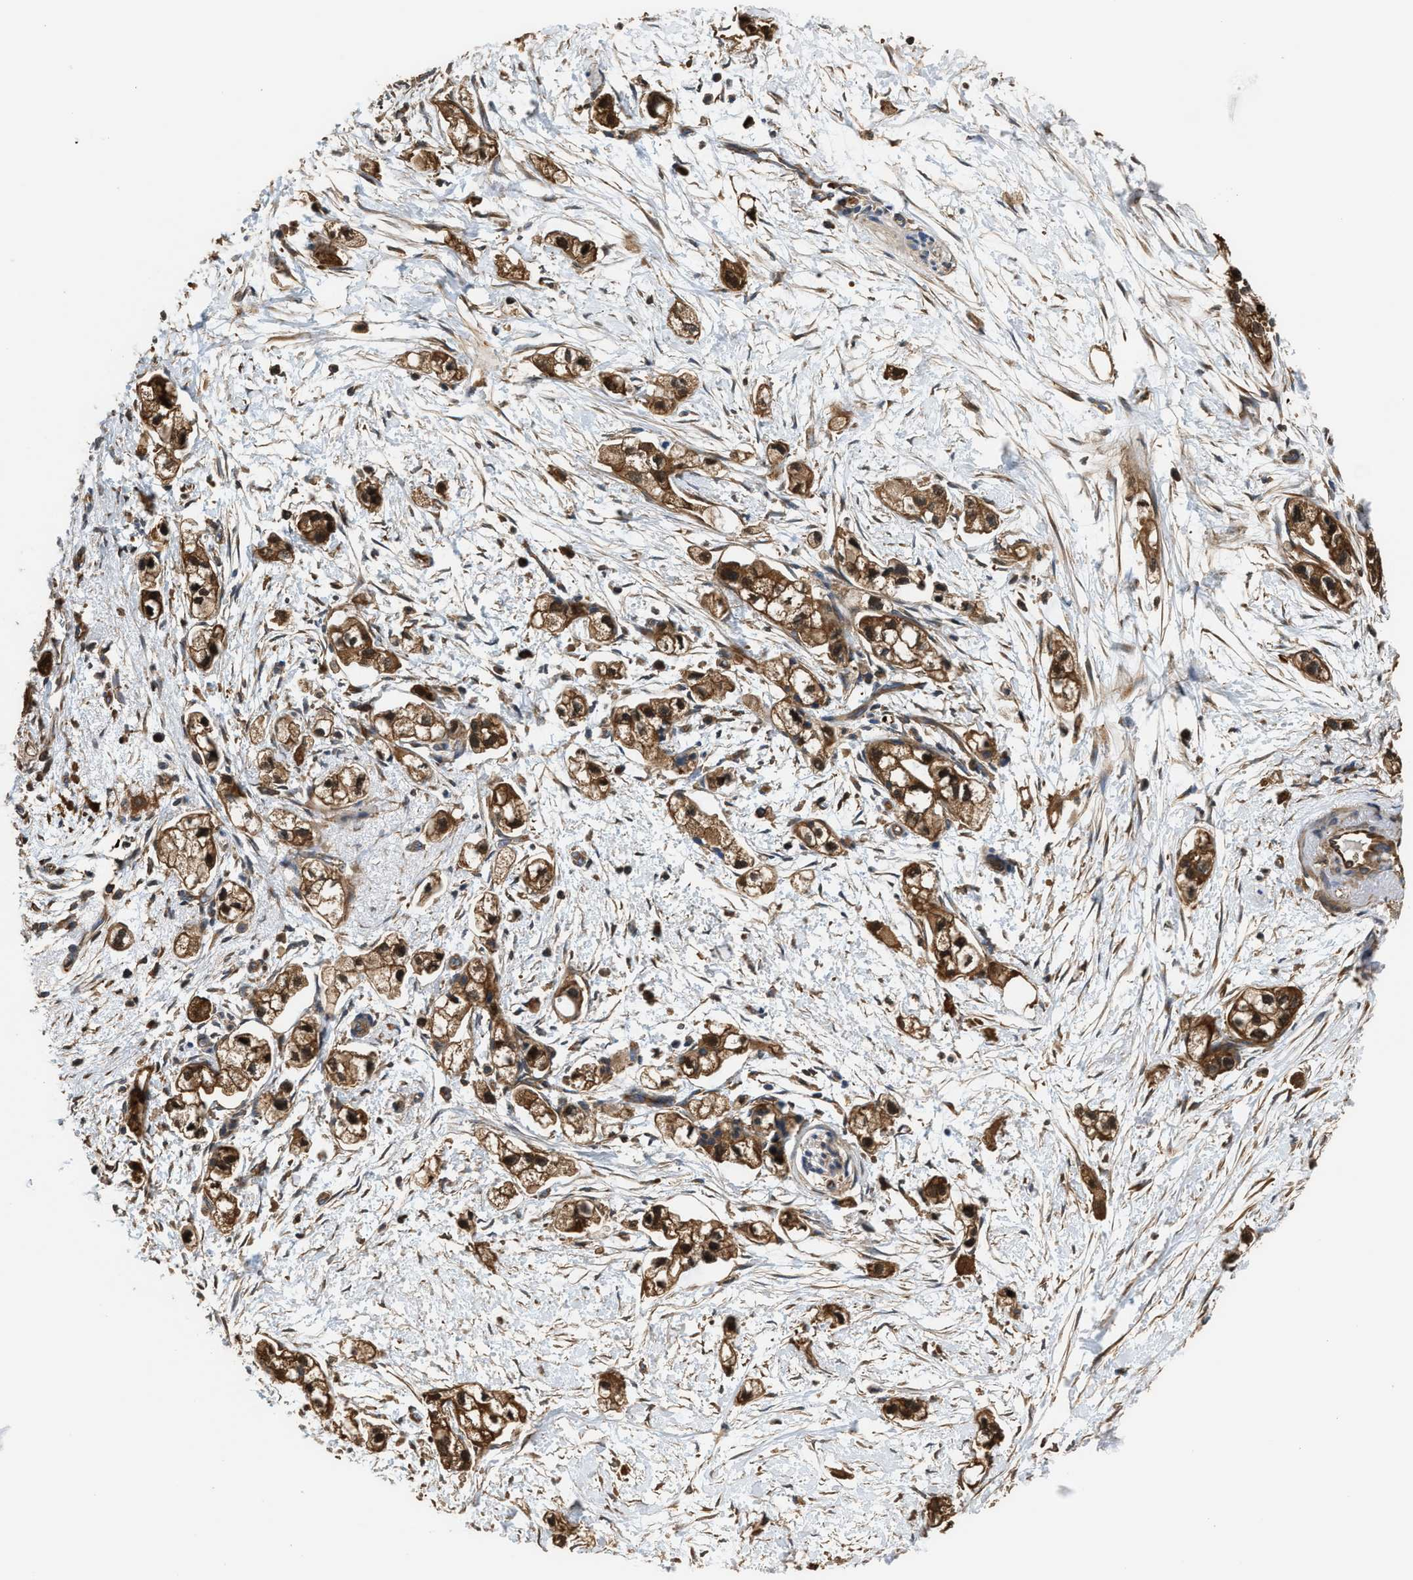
{"staining": {"intensity": "moderate", "quantity": ">75%", "location": "cytoplasmic/membranous"}, "tissue": "pancreatic cancer", "cell_type": "Tumor cells", "image_type": "cancer", "snomed": [{"axis": "morphology", "description": "Adenocarcinoma, NOS"}, {"axis": "topography", "description": "Pancreas"}], "caption": "The immunohistochemical stain labels moderate cytoplasmic/membranous expression in tumor cells of pancreatic cancer tissue.", "gene": "ATIC", "patient": {"sex": "male", "age": 74}}